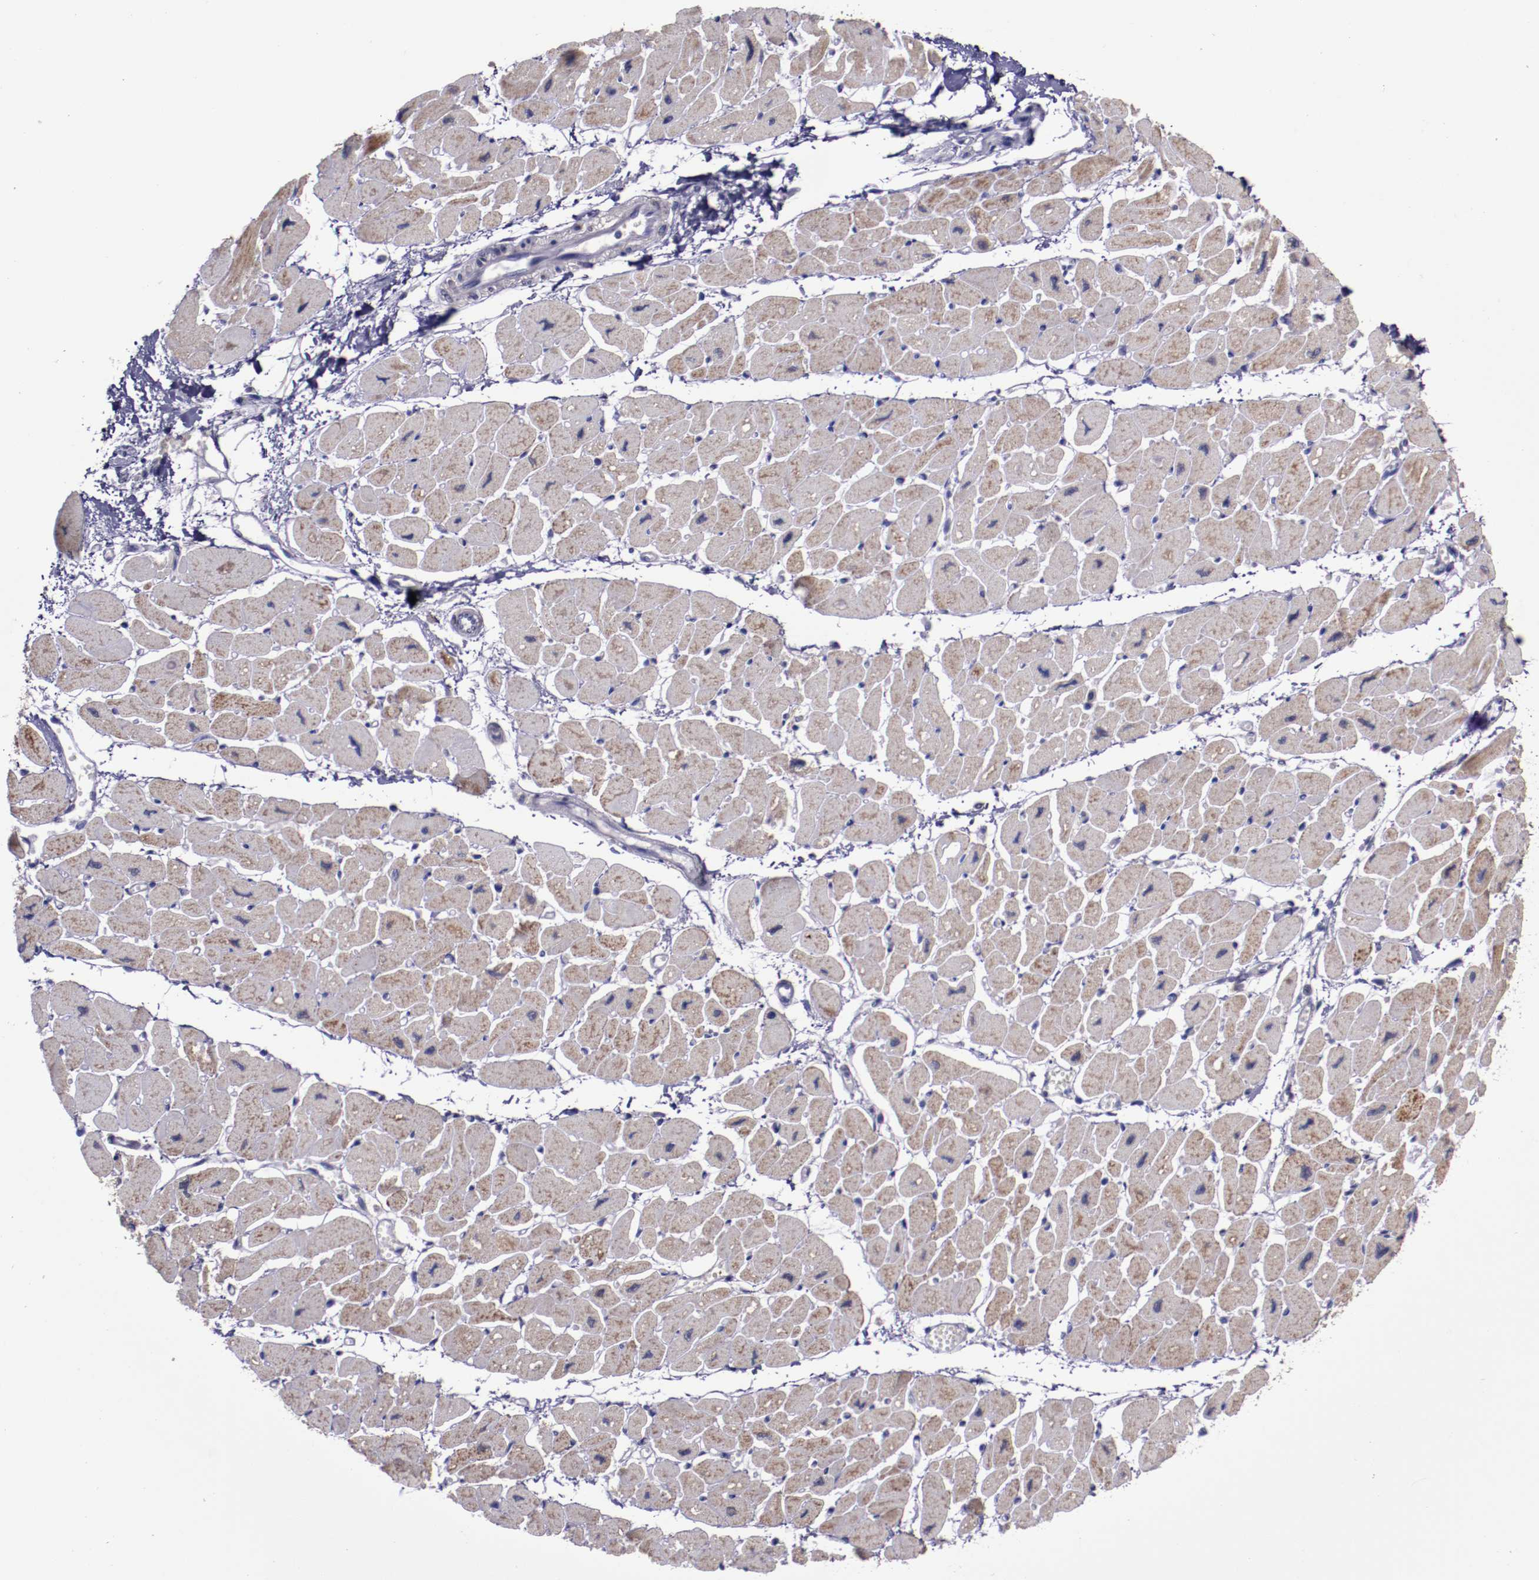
{"staining": {"intensity": "weak", "quantity": ">75%", "location": "cytoplasmic/membranous"}, "tissue": "heart muscle", "cell_type": "Cardiomyocytes", "image_type": "normal", "snomed": [{"axis": "morphology", "description": "Normal tissue, NOS"}, {"axis": "topography", "description": "Heart"}], "caption": "Normal heart muscle demonstrates weak cytoplasmic/membranous expression in about >75% of cardiomyocytes.", "gene": "LONP1", "patient": {"sex": "female", "age": 54}}